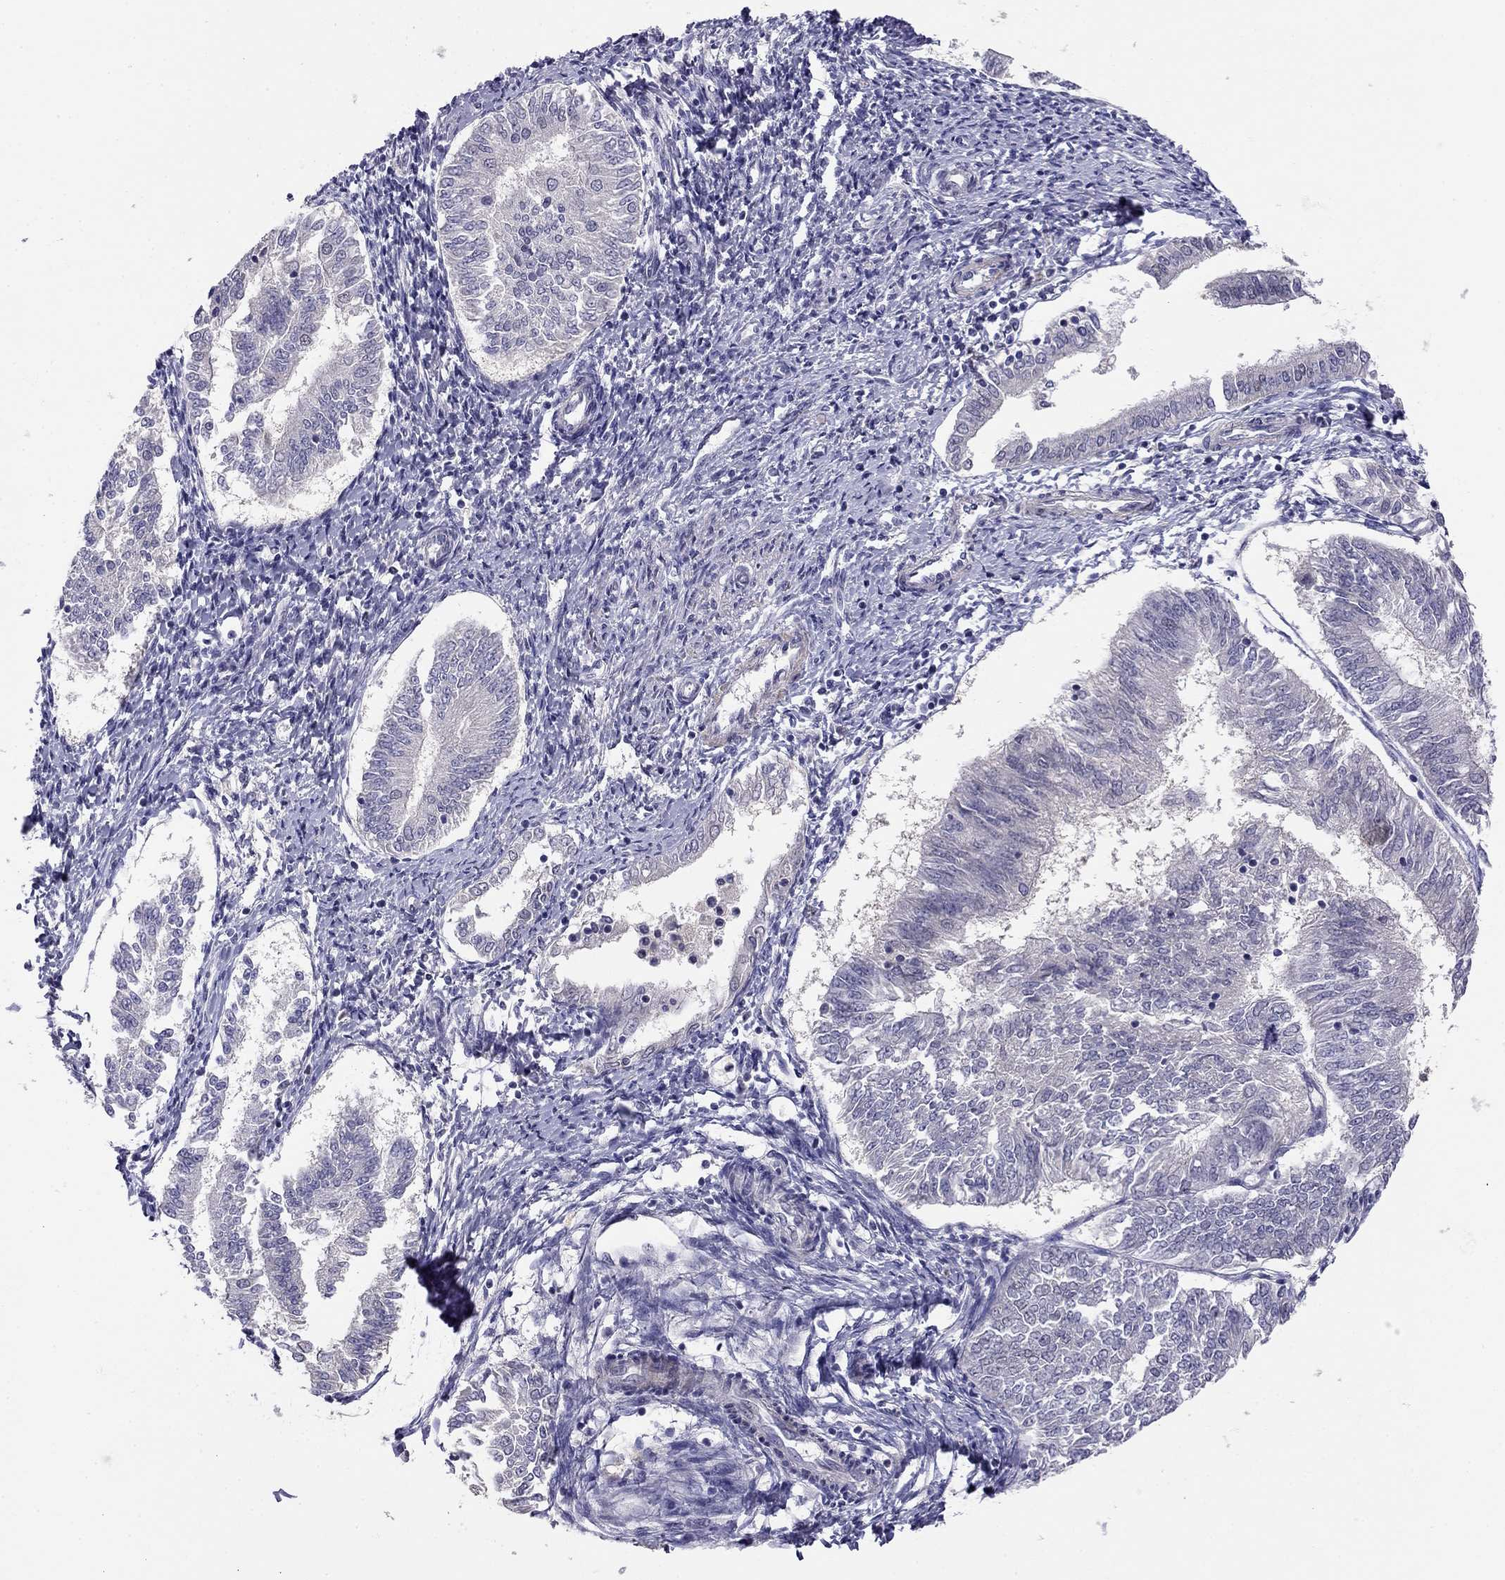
{"staining": {"intensity": "negative", "quantity": "none", "location": "none"}, "tissue": "endometrial cancer", "cell_type": "Tumor cells", "image_type": "cancer", "snomed": [{"axis": "morphology", "description": "Adenocarcinoma, NOS"}, {"axis": "topography", "description": "Endometrium"}], "caption": "The photomicrograph demonstrates no staining of tumor cells in adenocarcinoma (endometrial).", "gene": "LRRC39", "patient": {"sex": "female", "age": 58}}